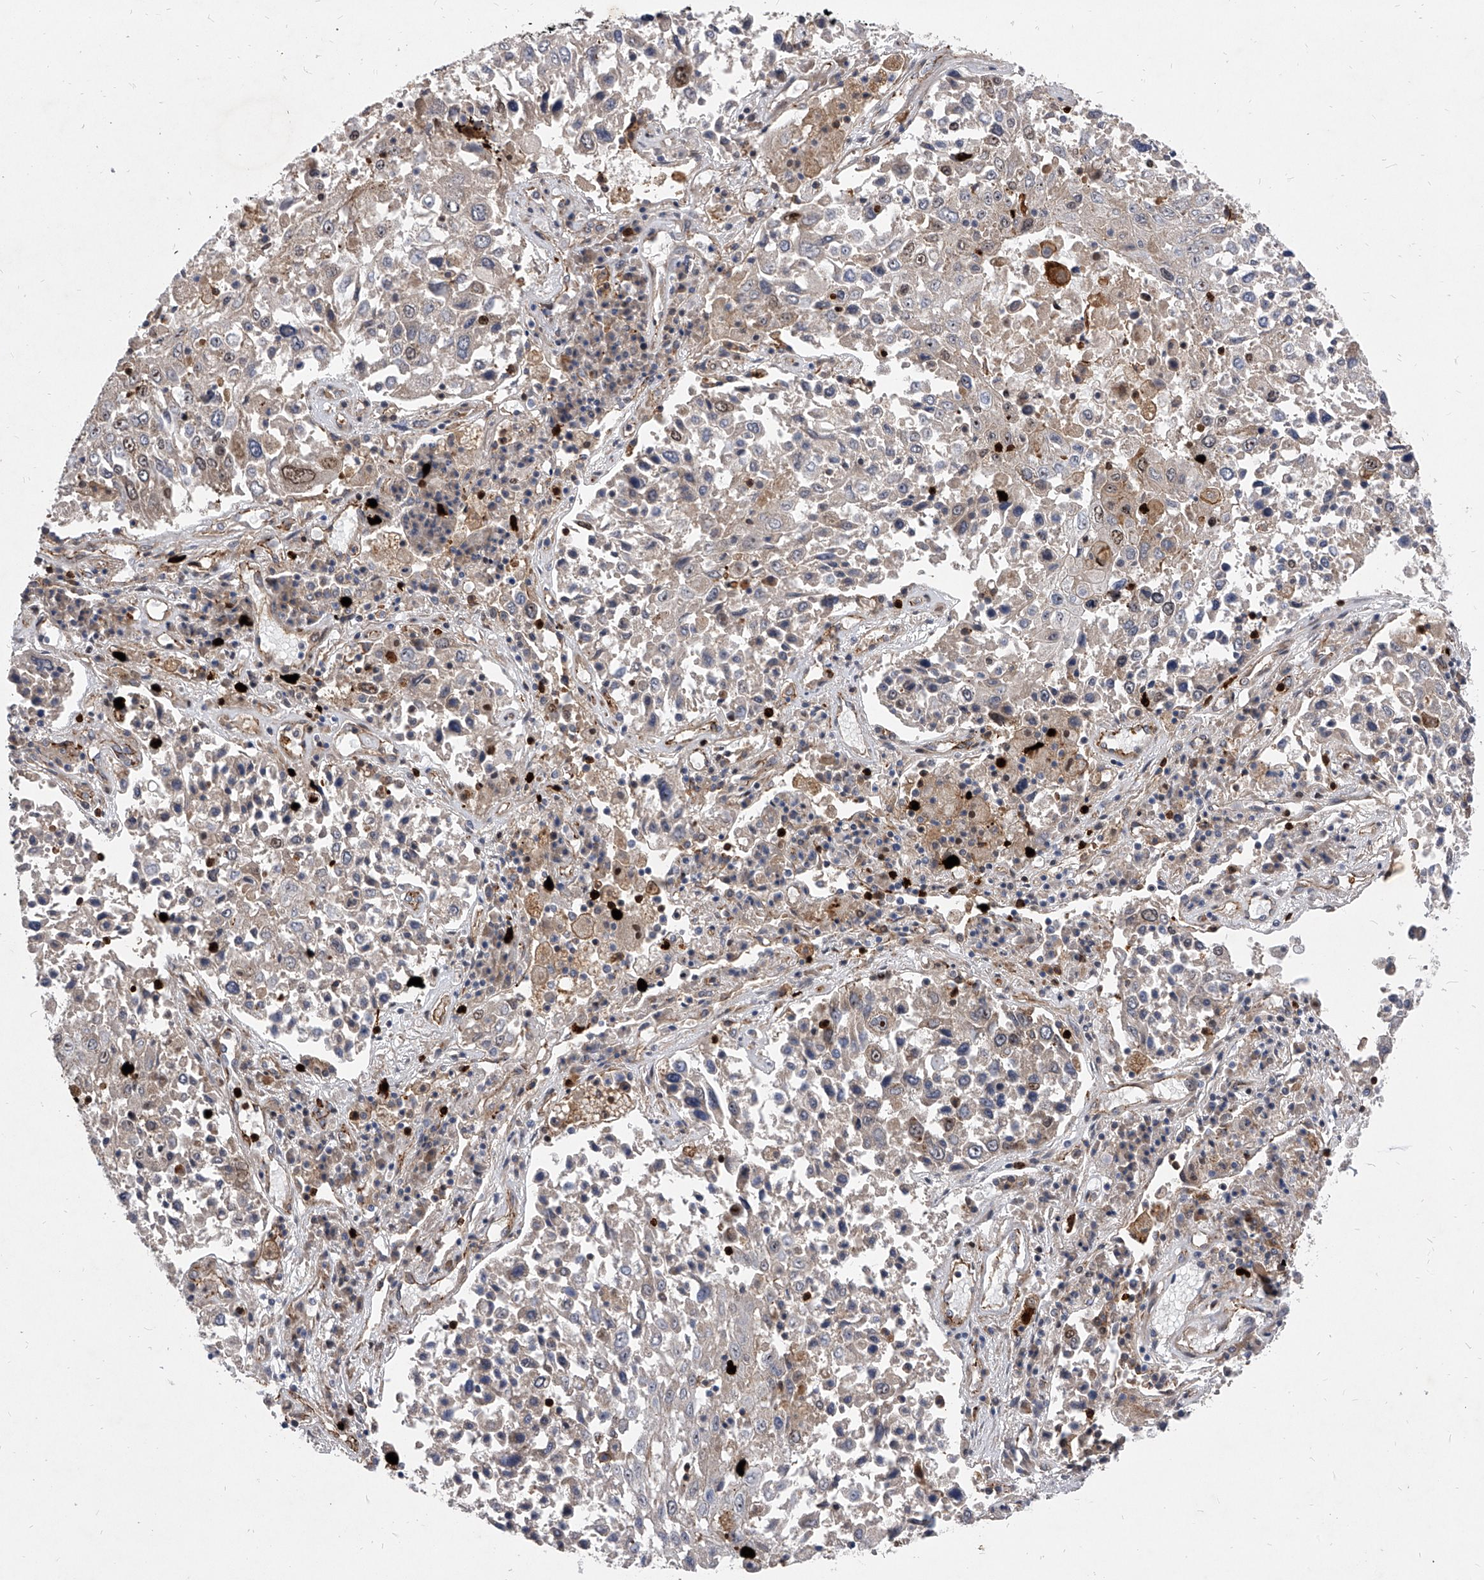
{"staining": {"intensity": "weak", "quantity": "<25%", "location": "cytoplasmic/membranous,nuclear"}, "tissue": "lung cancer", "cell_type": "Tumor cells", "image_type": "cancer", "snomed": [{"axis": "morphology", "description": "Squamous cell carcinoma, NOS"}, {"axis": "topography", "description": "Lung"}], "caption": "This image is of lung cancer stained with immunohistochemistry to label a protein in brown with the nuclei are counter-stained blue. There is no expression in tumor cells.", "gene": "MINDY4", "patient": {"sex": "male", "age": 65}}